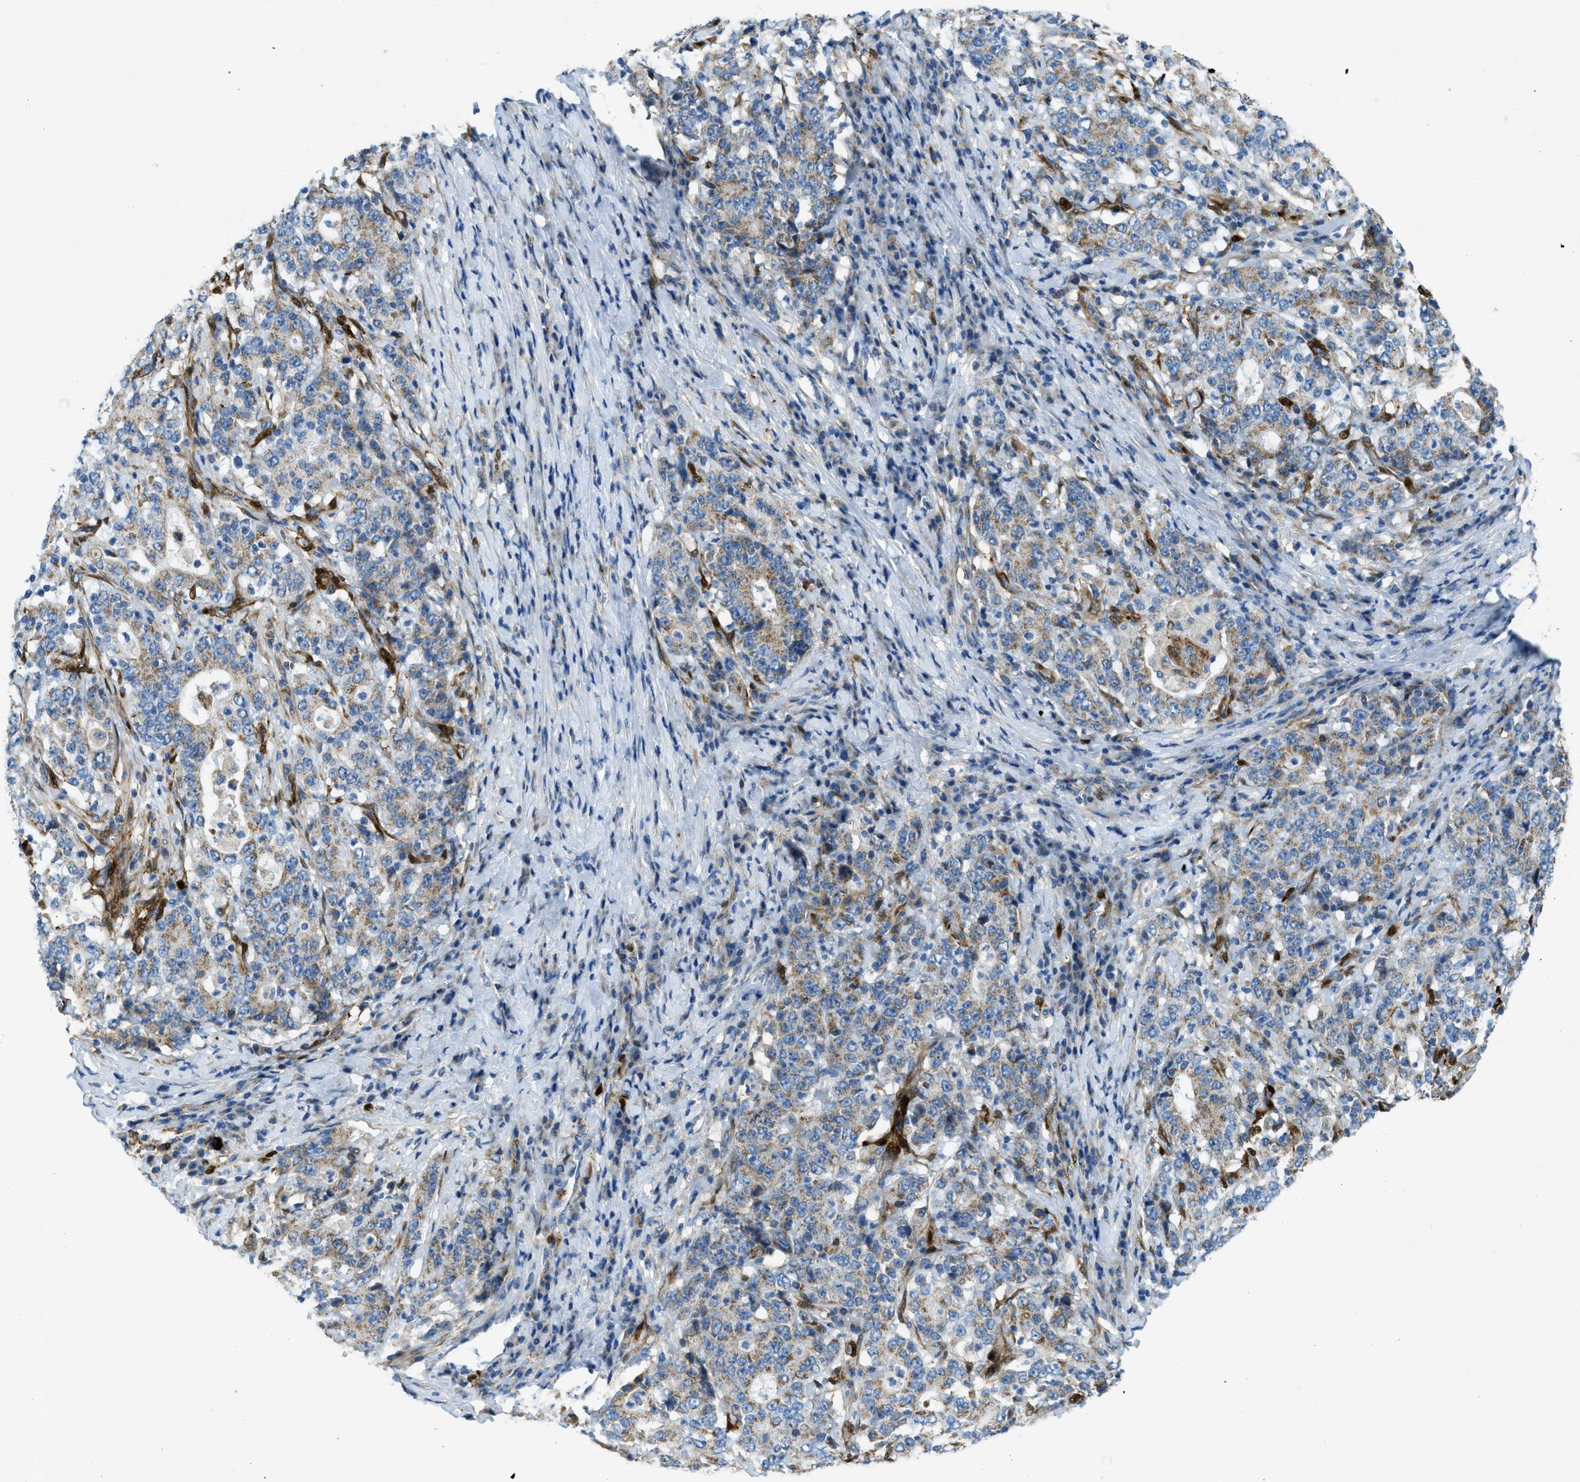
{"staining": {"intensity": "weak", "quantity": ">75%", "location": "cytoplasmic/membranous"}, "tissue": "stomach cancer", "cell_type": "Tumor cells", "image_type": "cancer", "snomed": [{"axis": "morphology", "description": "Normal tissue, NOS"}, {"axis": "morphology", "description": "Adenocarcinoma, NOS"}, {"axis": "topography", "description": "Stomach, upper"}, {"axis": "topography", "description": "Stomach"}], "caption": "Stomach cancer stained with immunohistochemistry (IHC) demonstrates weak cytoplasmic/membranous expression in about >75% of tumor cells. Nuclei are stained in blue.", "gene": "CYGB", "patient": {"sex": "male", "age": 59}}